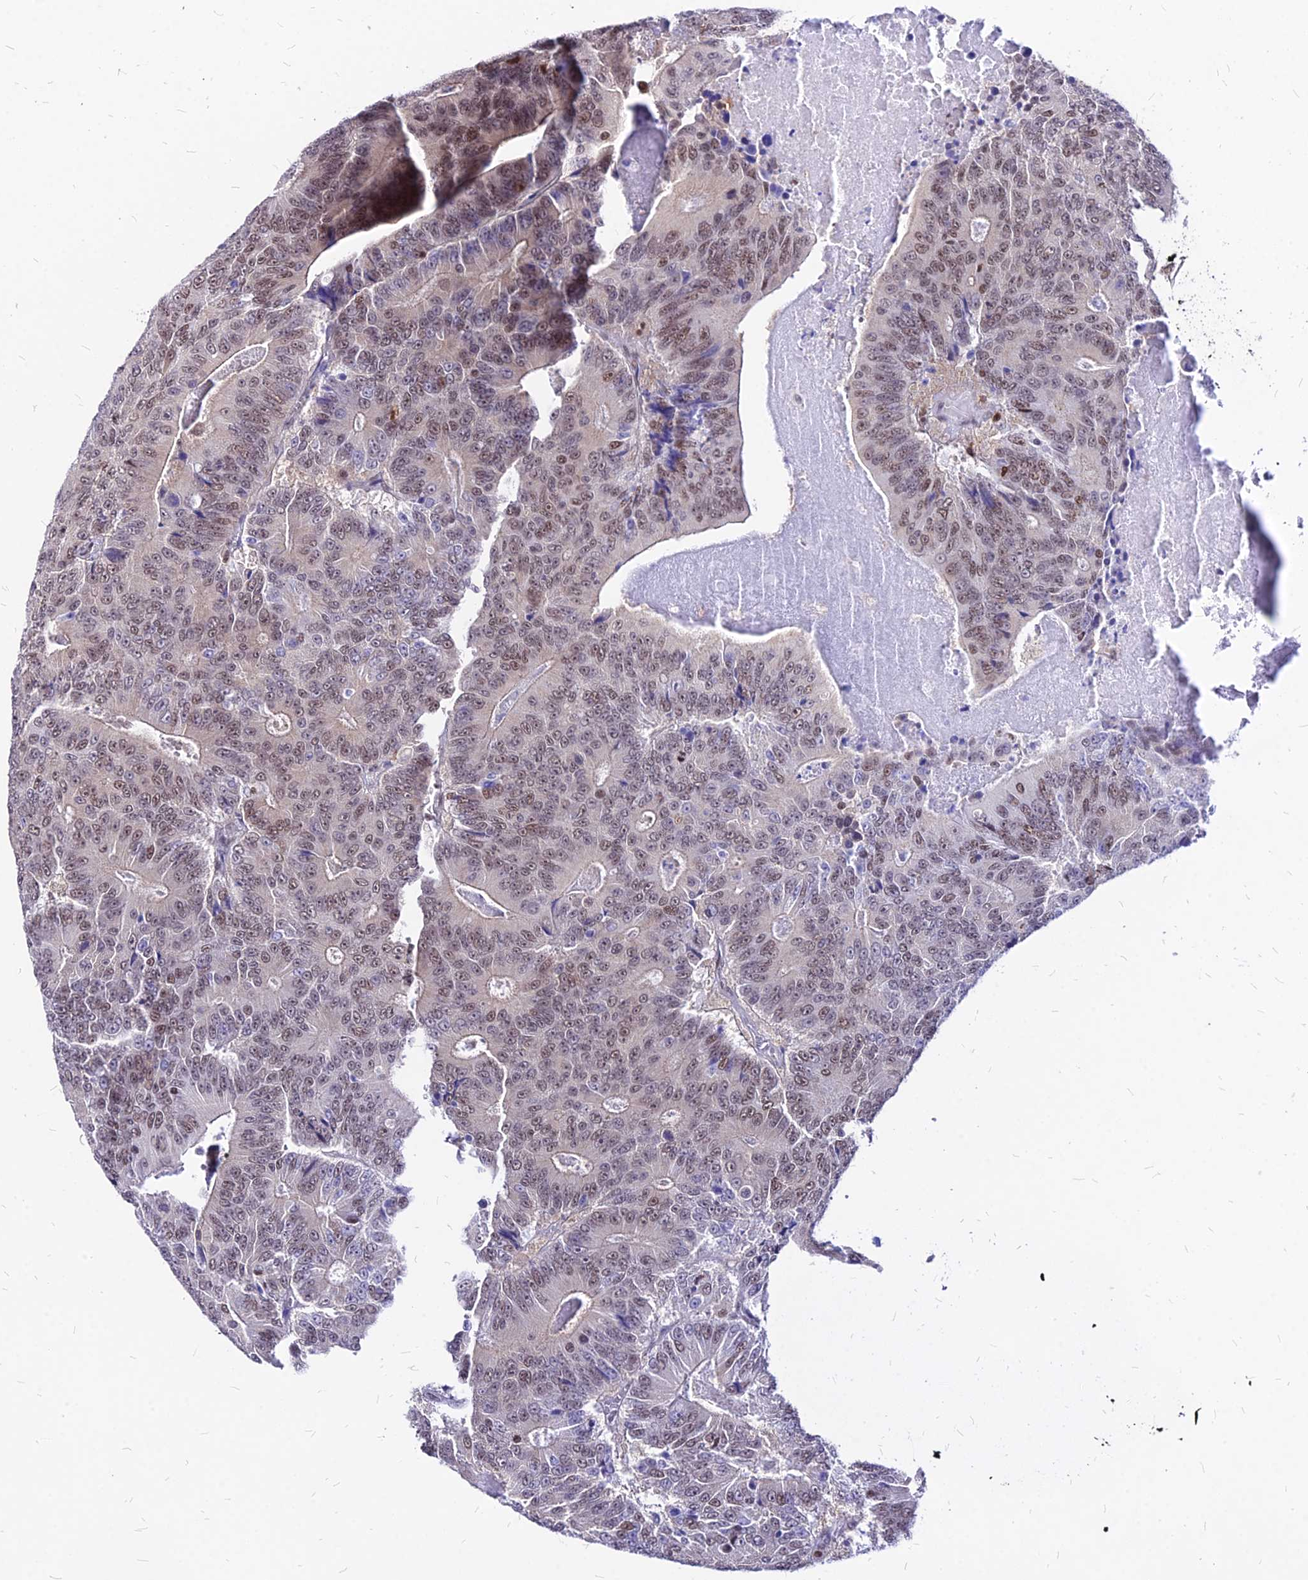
{"staining": {"intensity": "weak", "quantity": ">75%", "location": "nuclear"}, "tissue": "colorectal cancer", "cell_type": "Tumor cells", "image_type": "cancer", "snomed": [{"axis": "morphology", "description": "Adenocarcinoma, NOS"}, {"axis": "topography", "description": "Colon"}], "caption": "This micrograph demonstrates IHC staining of colorectal adenocarcinoma, with low weak nuclear staining in approximately >75% of tumor cells.", "gene": "PAXX", "patient": {"sex": "male", "age": 83}}